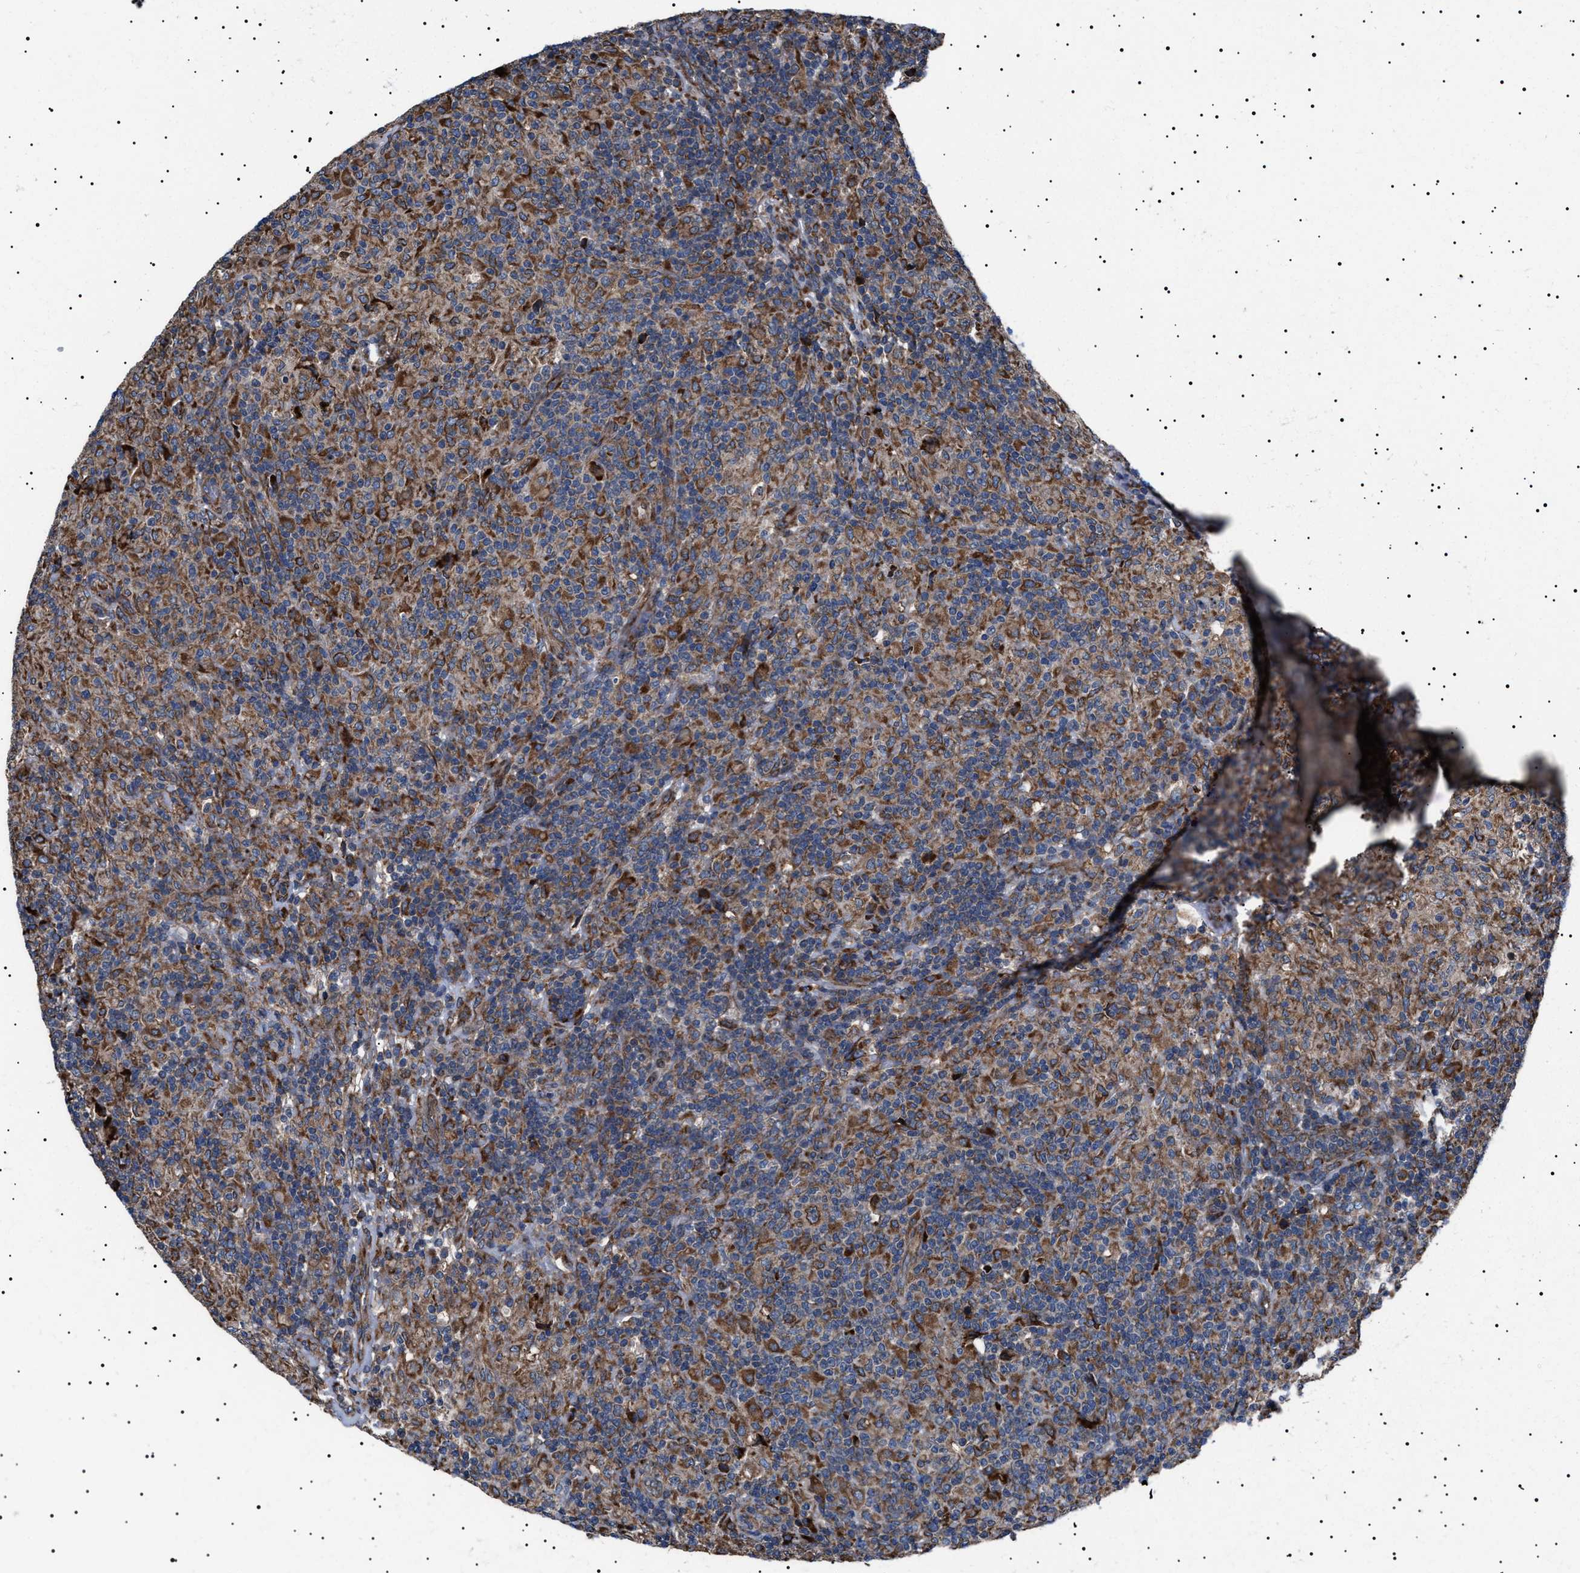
{"staining": {"intensity": "strong", "quantity": ">75%", "location": "cytoplasmic/membranous"}, "tissue": "lymphoma", "cell_type": "Tumor cells", "image_type": "cancer", "snomed": [{"axis": "morphology", "description": "Hodgkin's disease, NOS"}, {"axis": "topography", "description": "Lymph node"}], "caption": "A brown stain highlights strong cytoplasmic/membranous staining of a protein in lymphoma tumor cells.", "gene": "TOP1MT", "patient": {"sex": "male", "age": 70}}